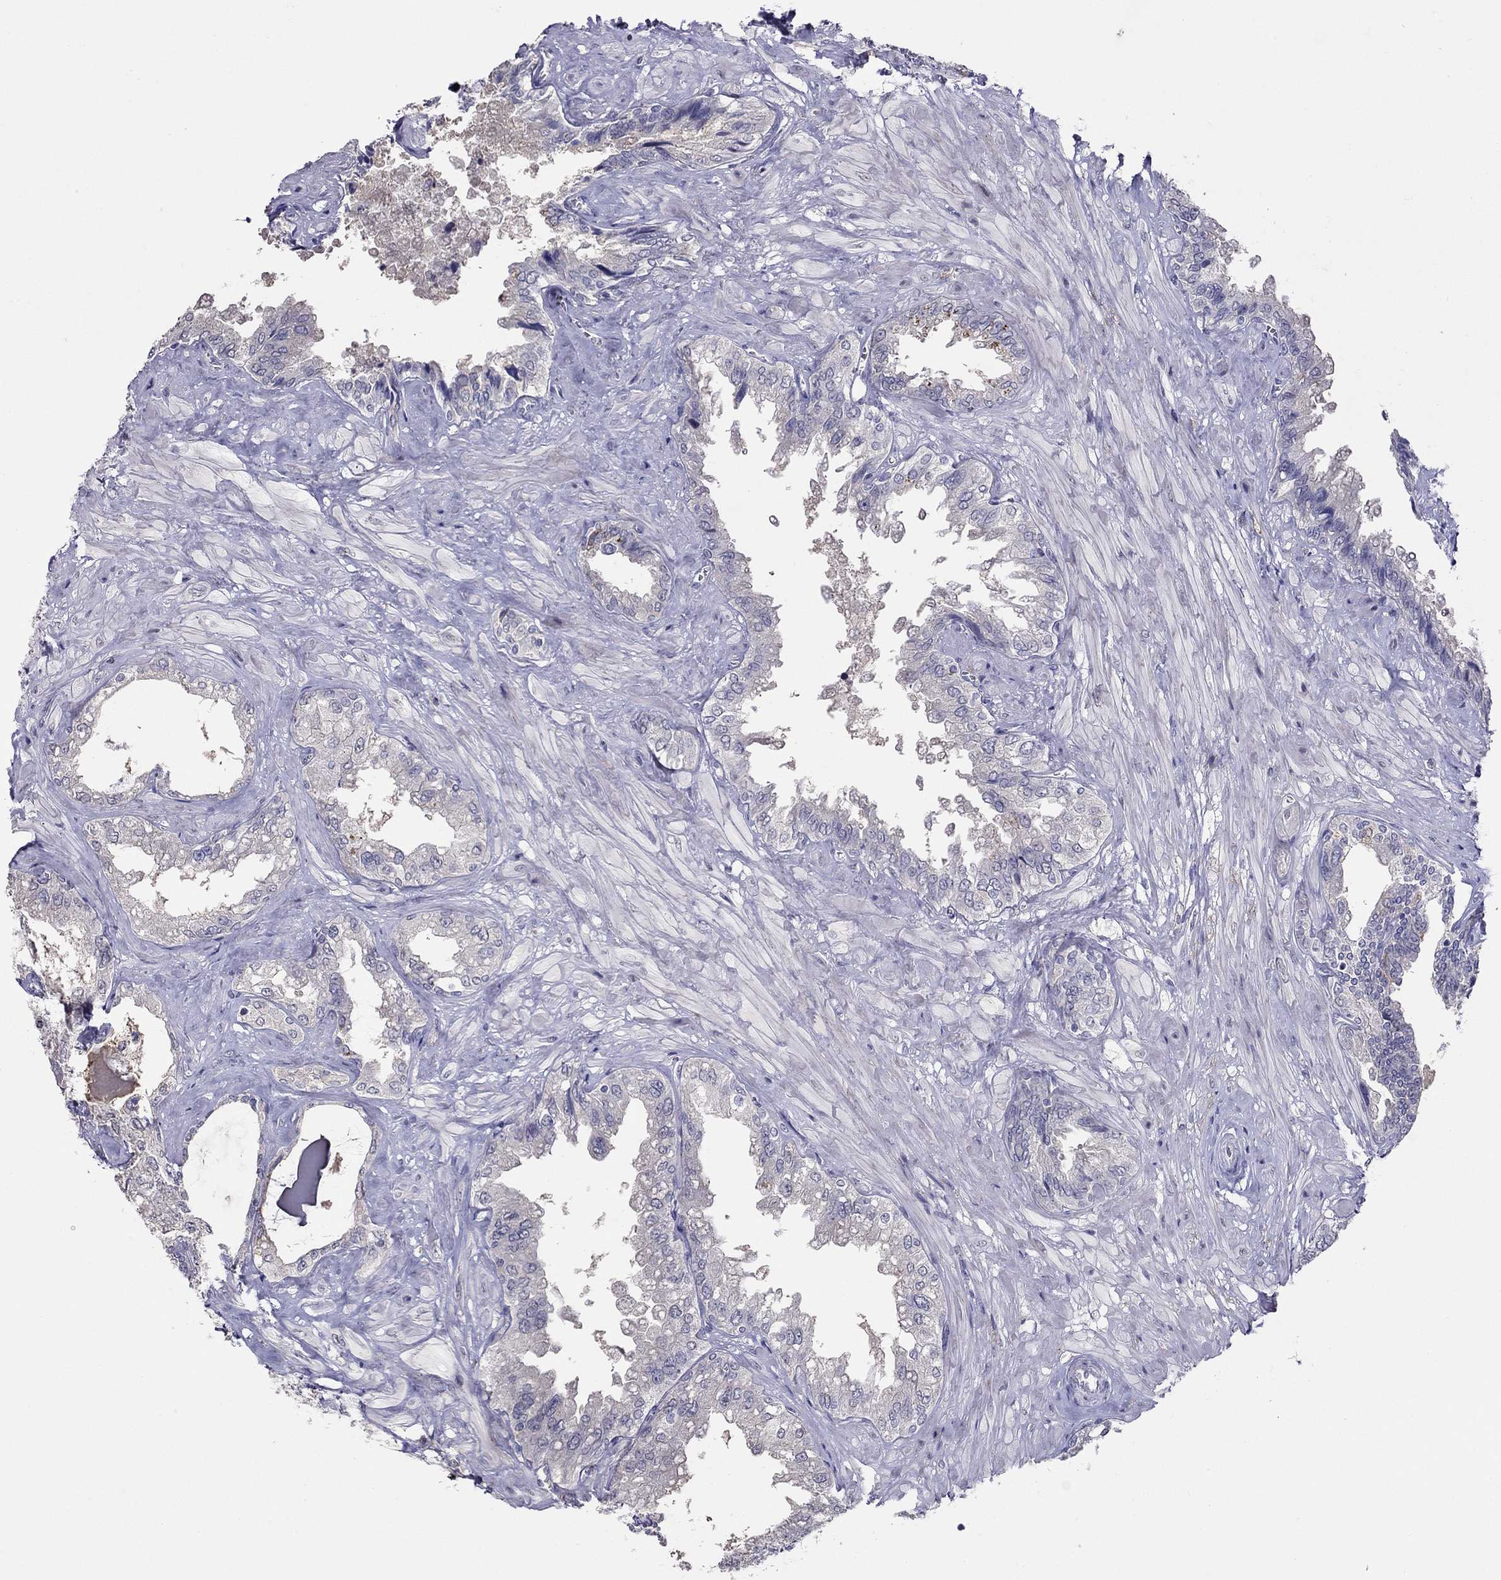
{"staining": {"intensity": "weak", "quantity": "<25%", "location": "cytoplasmic/membranous"}, "tissue": "seminal vesicle", "cell_type": "Glandular cells", "image_type": "normal", "snomed": [{"axis": "morphology", "description": "Normal tissue, NOS"}, {"axis": "topography", "description": "Seminal veicle"}], "caption": "DAB (3,3'-diaminobenzidine) immunohistochemical staining of benign human seminal vesicle displays no significant expression in glandular cells. (DAB IHC with hematoxylin counter stain).", "gene": "MAGEB4", "patient": {"sex": "male", "age": 67}}